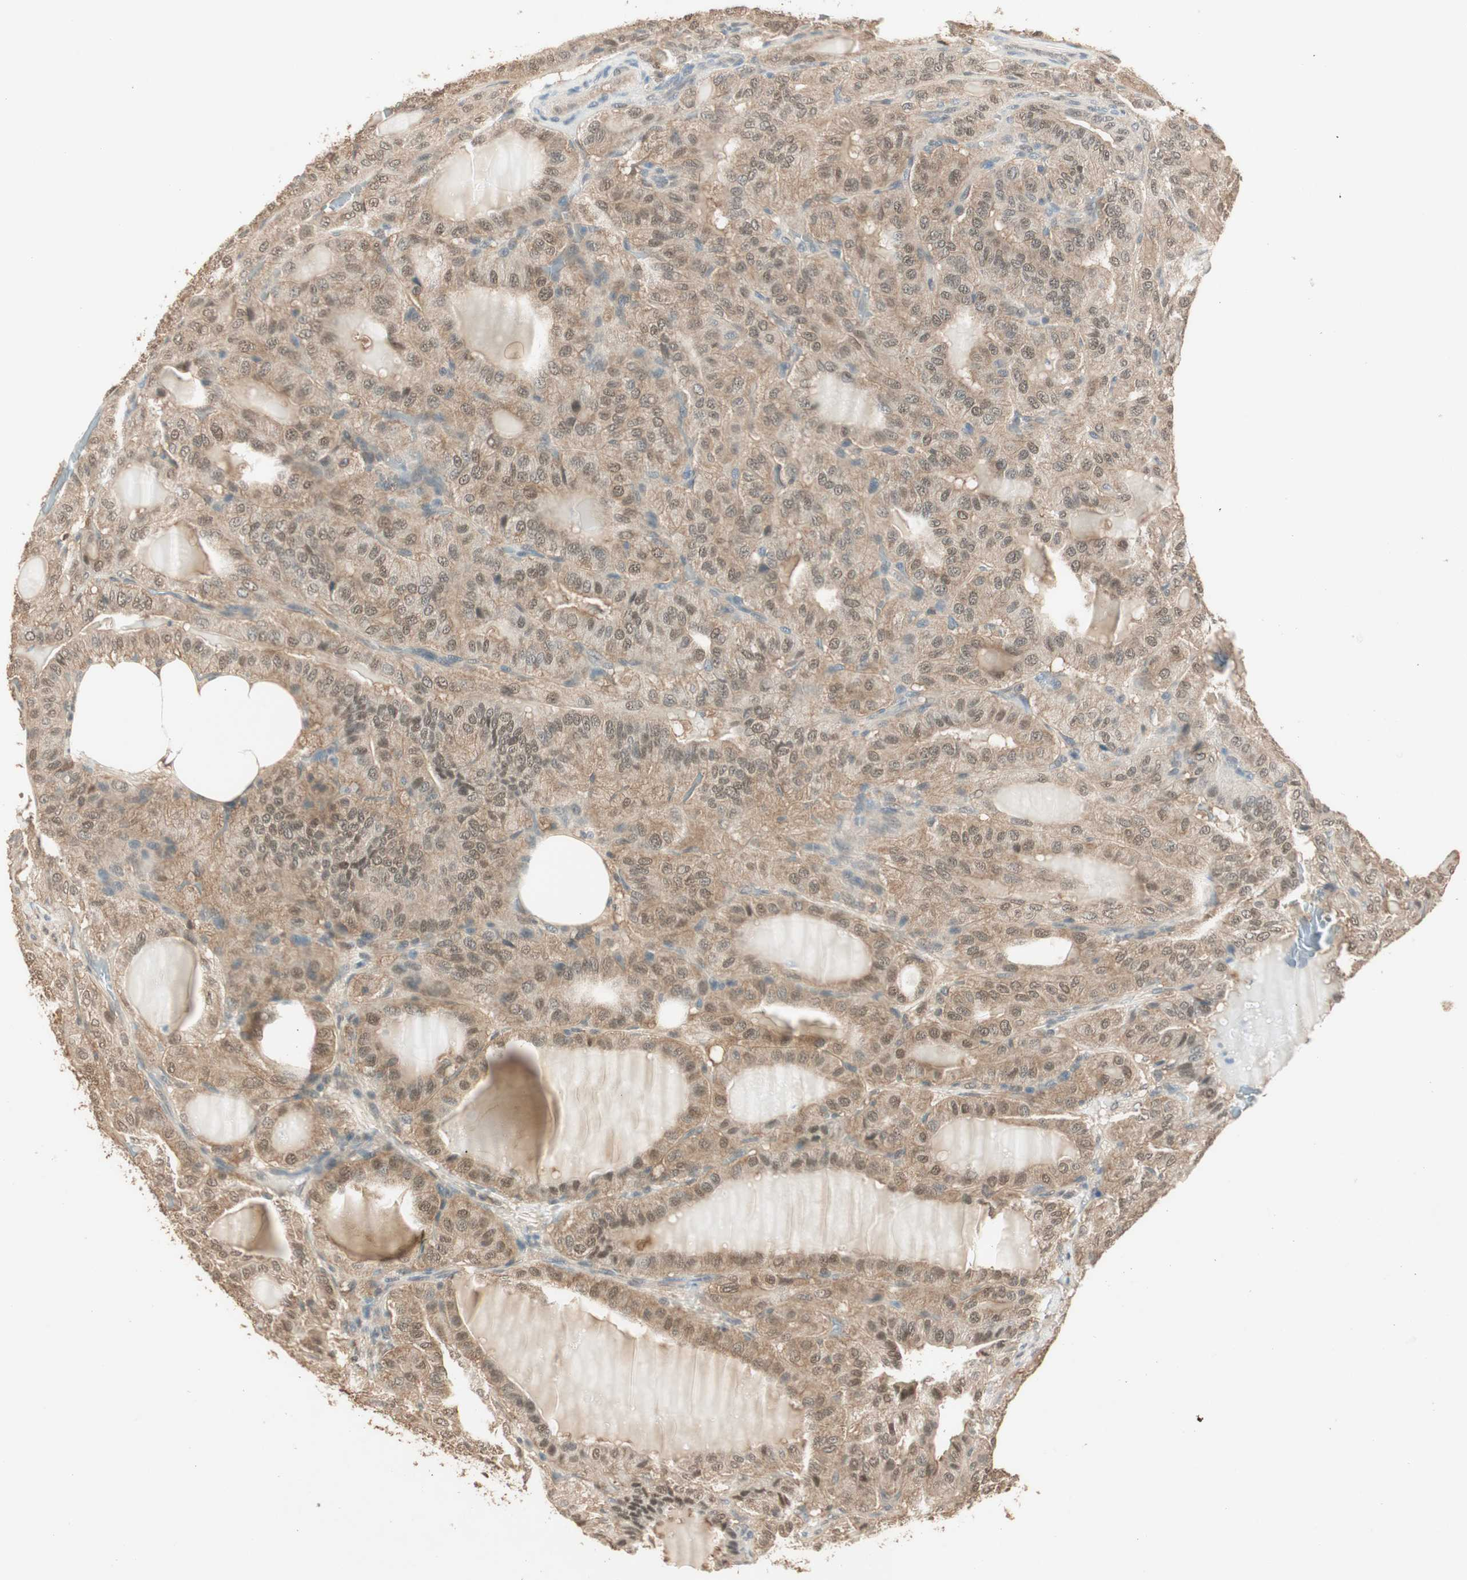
{"staining": {"intensity": "weak", "quantity": ">75%", "location": "cytoplasmic/membranous,nuclear"}, "tissue": "thyroid cancer", "cell_type": "Tumor cells", "image_type": "cancer", "snomed": [{"axis": "morphology", "description": "Papillary adenocarcinoma, NOS"}, {"axis": "topography", "description": "Thyroid gland"}], "caption": "DAB immunohistochemical staining of thyroid papillary adenocarcinoma demonstrates weak cytoplasmic/membranous and nuclear protein expression in about >75% of tumor cells.", "gene": "USP5", "patient": {"sex": "male", "age": 77}}